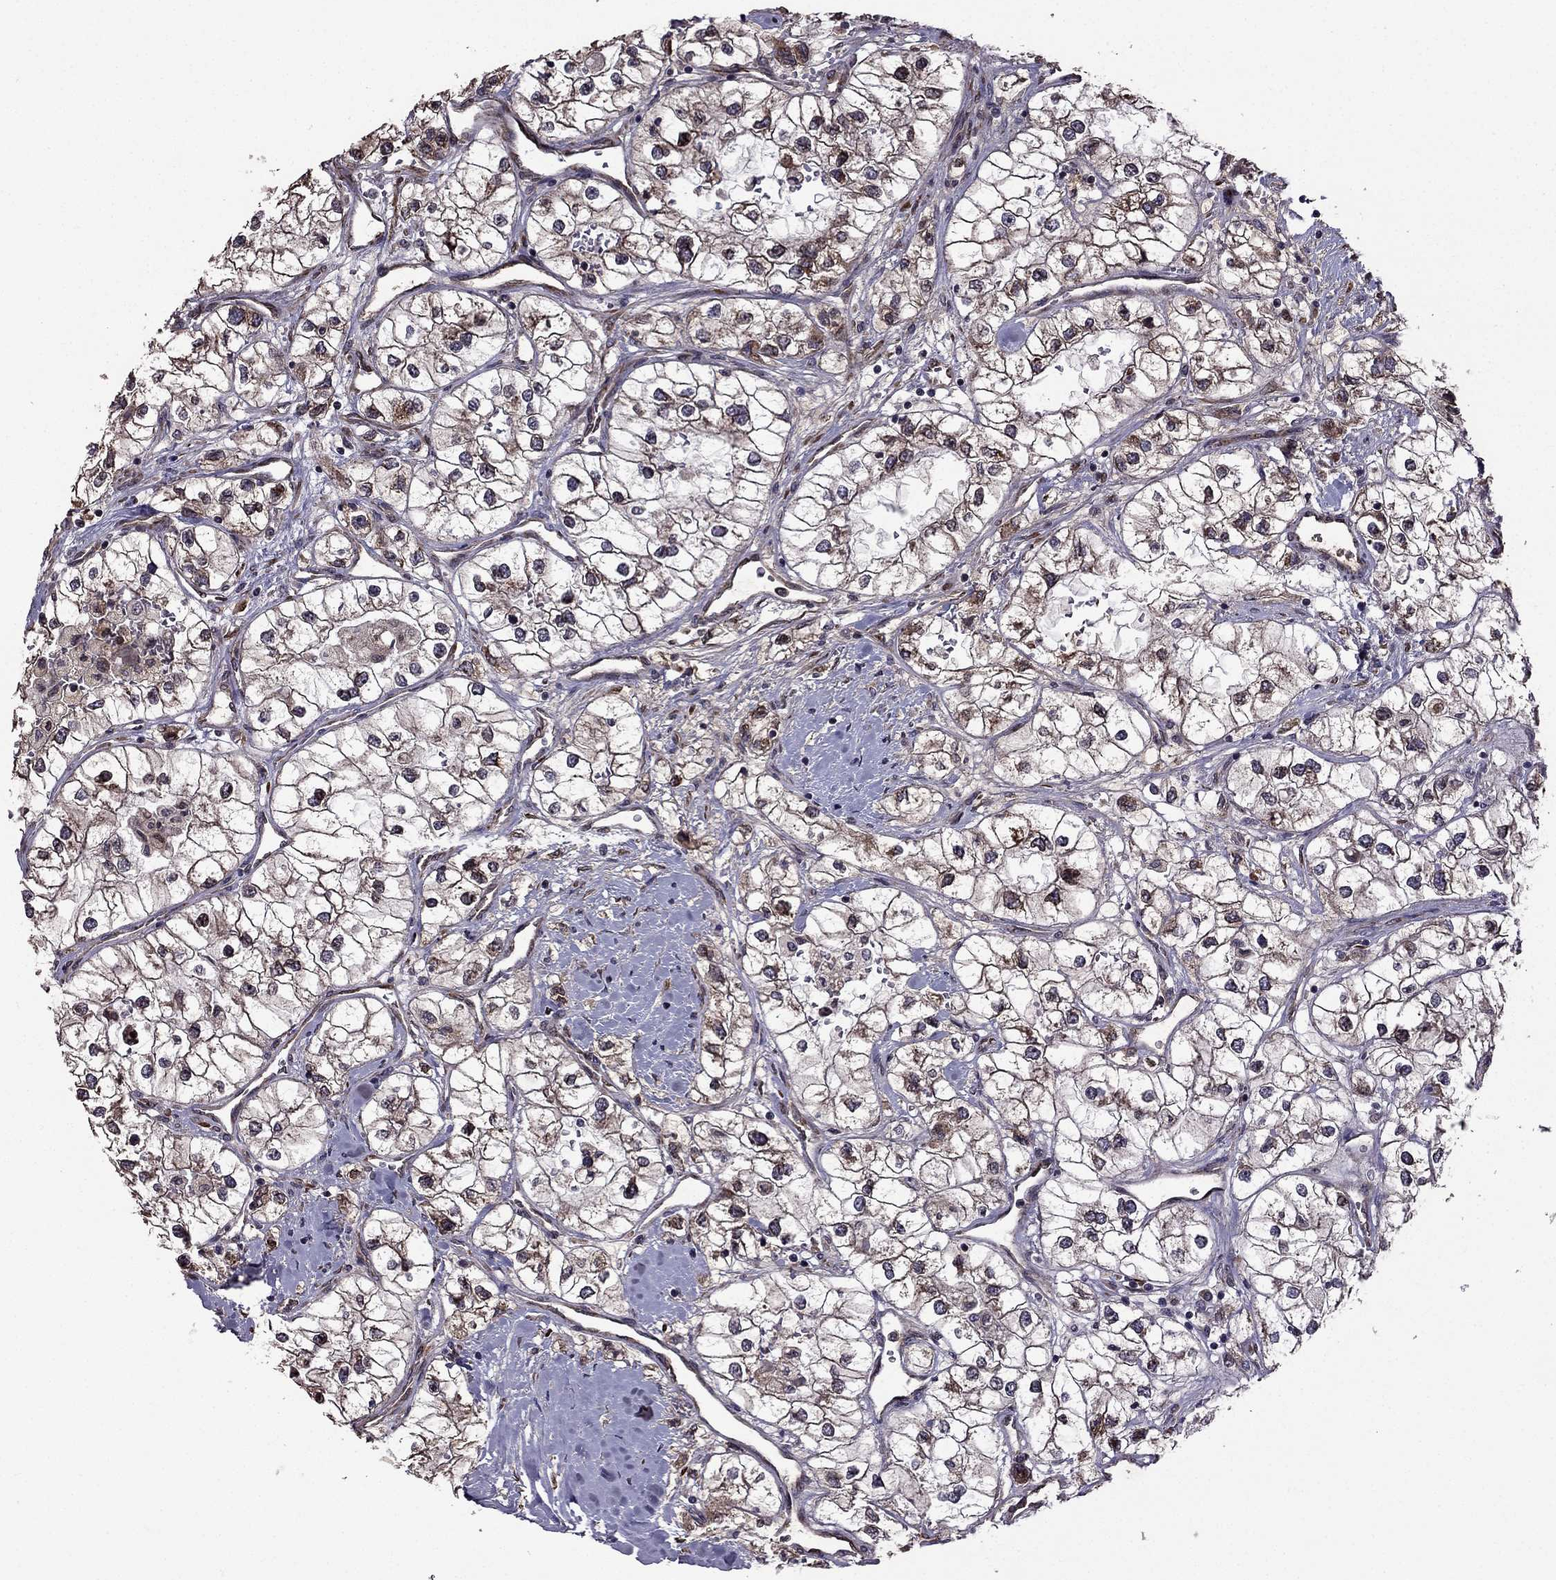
{"staining": {"intensity": "moderate", "quantity": ">75%", "location": "cytoplasmic/membranous"}, "tissue": "renal cancer", "cell_type": "Tumor cells", "image_type": "cancer", "snomed": [{"axis": "morphology", "description": "Adenocarcinoma, NOS"}, {"axis": "topography", "description": "Kidney"}], "caption": "This is an image of immunohistochemistry staining of renal cancer, which shows moderate positivity in the cytoplasmic/membranous of tumor cells.", "gene": "IKBIP", "patient": {"sex": "male", "age": 59}}